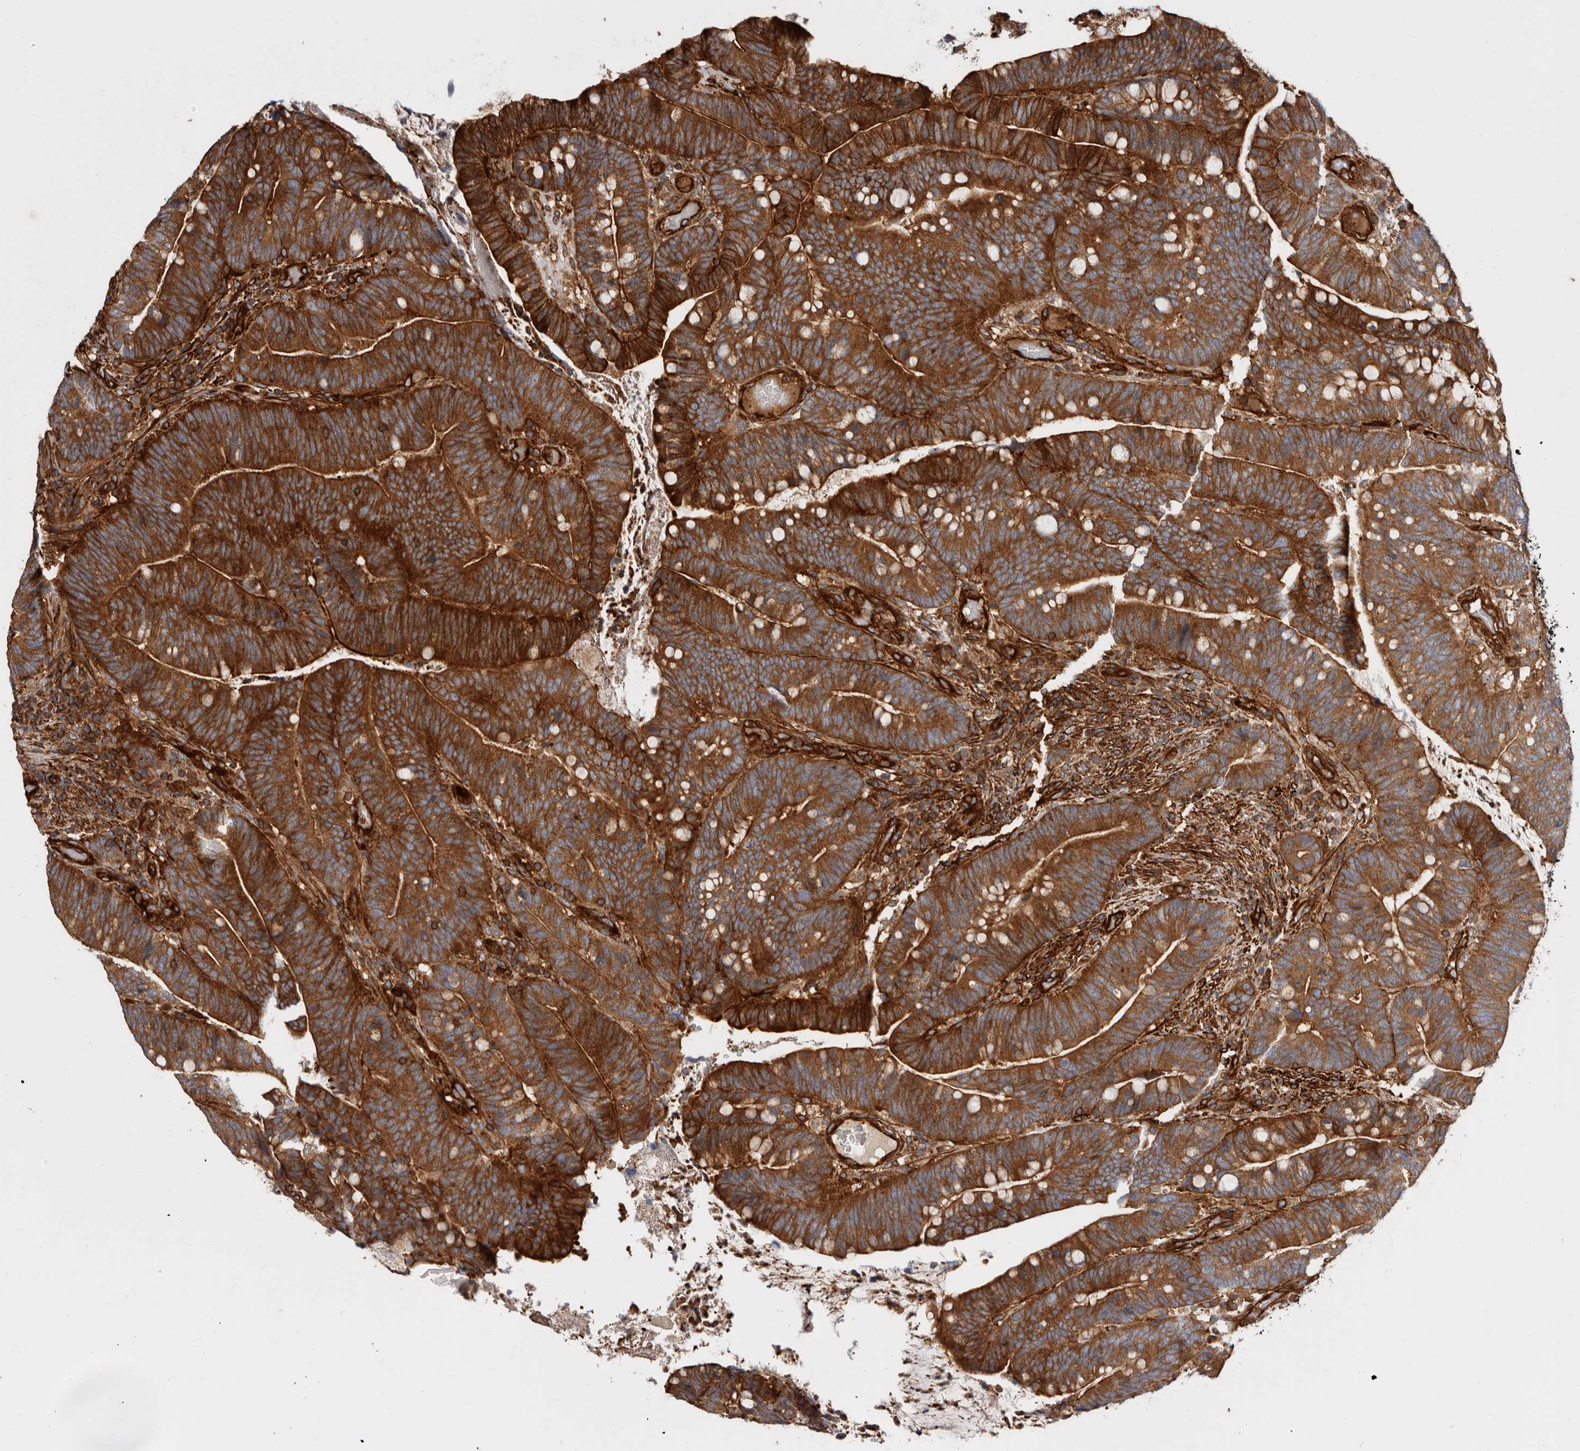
{"staining": {"intensity": "strong", "quantity": ">75%", "location": "cytoplasmic/membranous"}, "tissue": "colorectal cancer", "cell_type": "Tumor cells", "image_type": "cancer", "snomed": [{"axis": "morphology", "description": "Adenocarcinoma, NOS"}, {"axis": "topography", "description": "Colon"}], "caption": "Human adenocarcinoma (colorectal) stained with a brown dye shows strong cytoplasmic/membranous positive expression in about >75% of tumor cells.", "gene": "TMC7", "patient": {"sex": "female", "age": 66}}